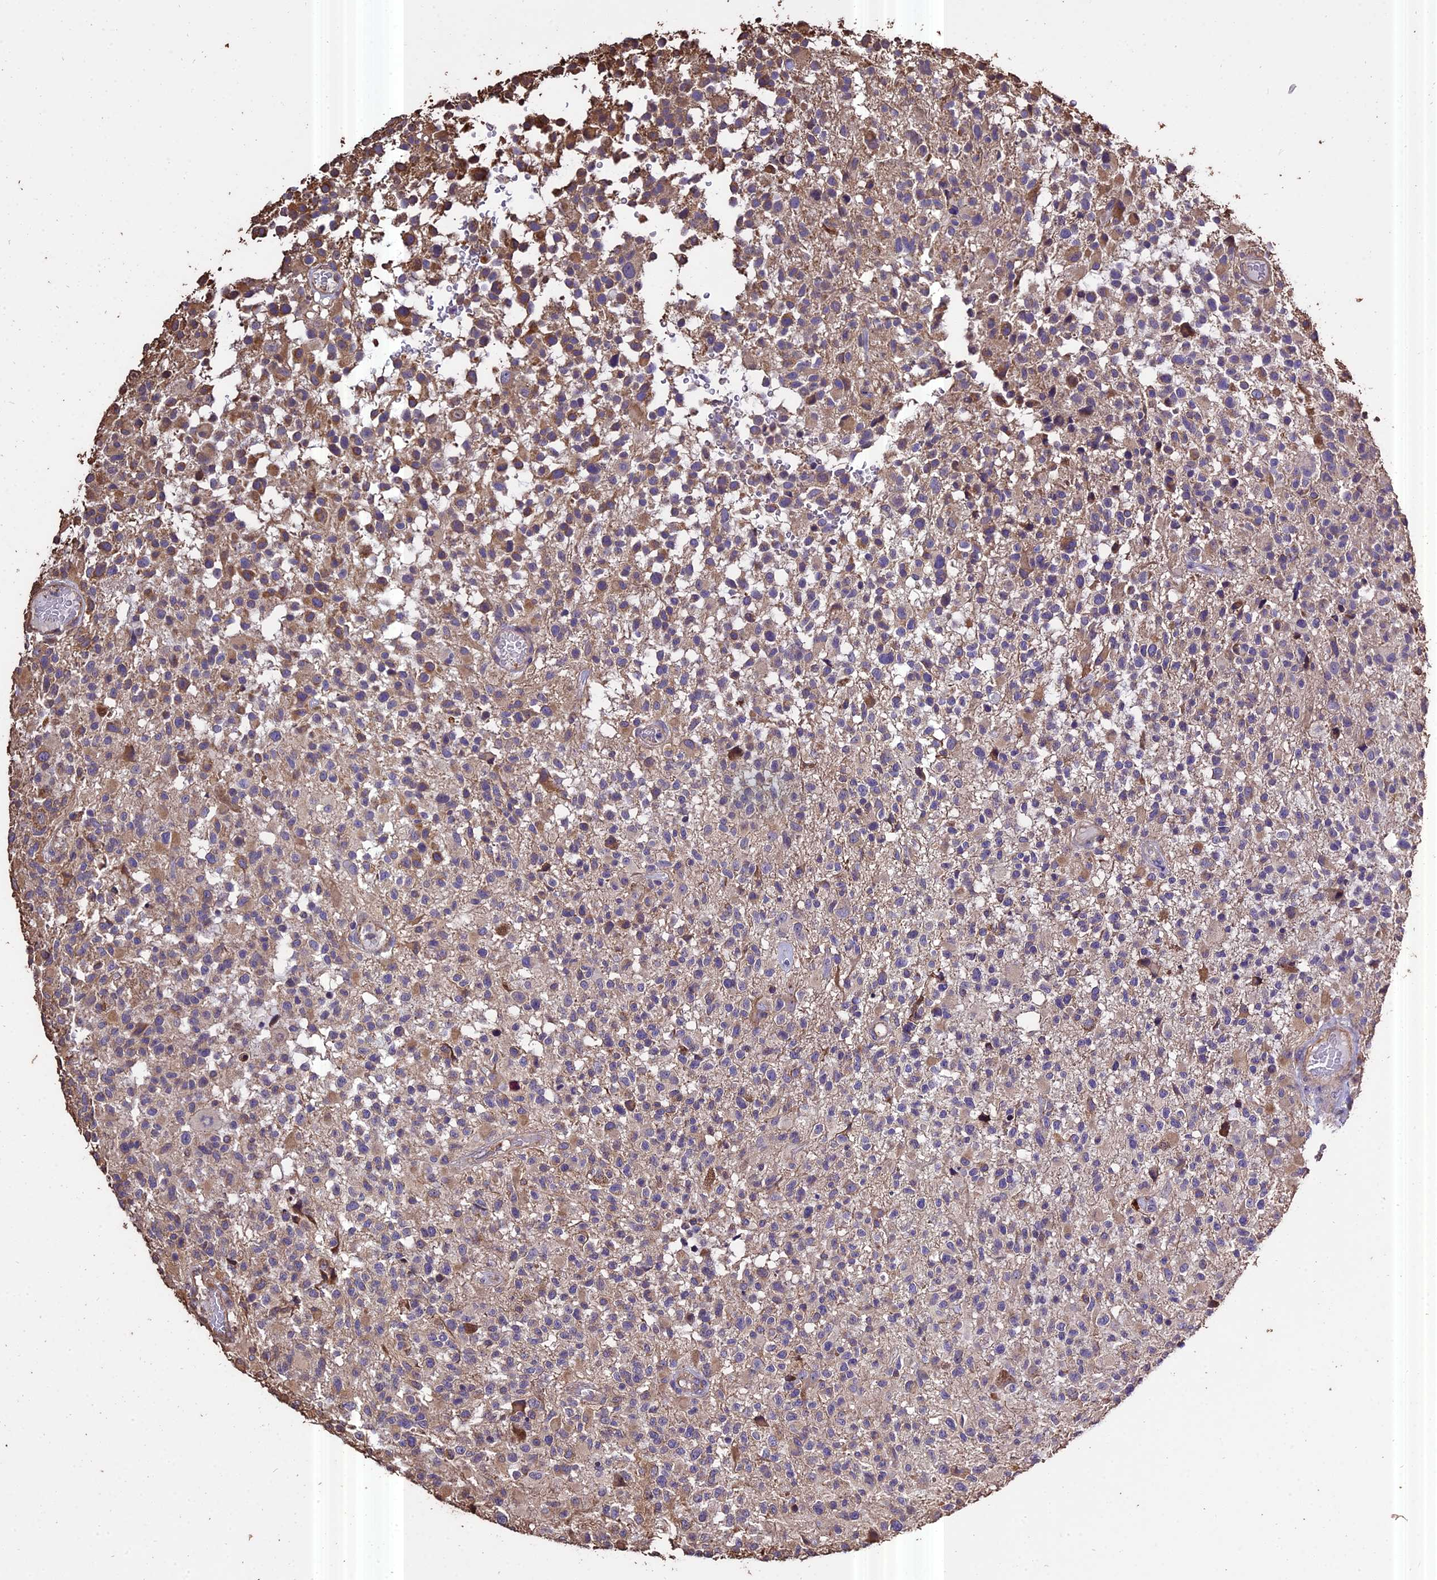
{"staining": {"intensity": "moderate", "quantity": "25%-75%", "location": "cytoplasmic/membranous"}, "tissue": "glioma", "cell_type": "Tumor cells", "image_type": "cancer", "snomed": [{"axis": "morphology", "description": "Glioma, malignant, High grade"}, {"axis": "morphology", "description": "Glioblastoma, NOS"}, {"axis": "topography", "description": "Brain"}], "caption": "Glioma stained with DAB immunohistochemistry (IHC) shows medium levels of moderate cytoplasmic/membranous expression in approximately 25%-75% of tumor cells. Nuclei are stained in blue.", "gene": "PGPEP1L", "patient": {"sex": "male", "age": 60}}